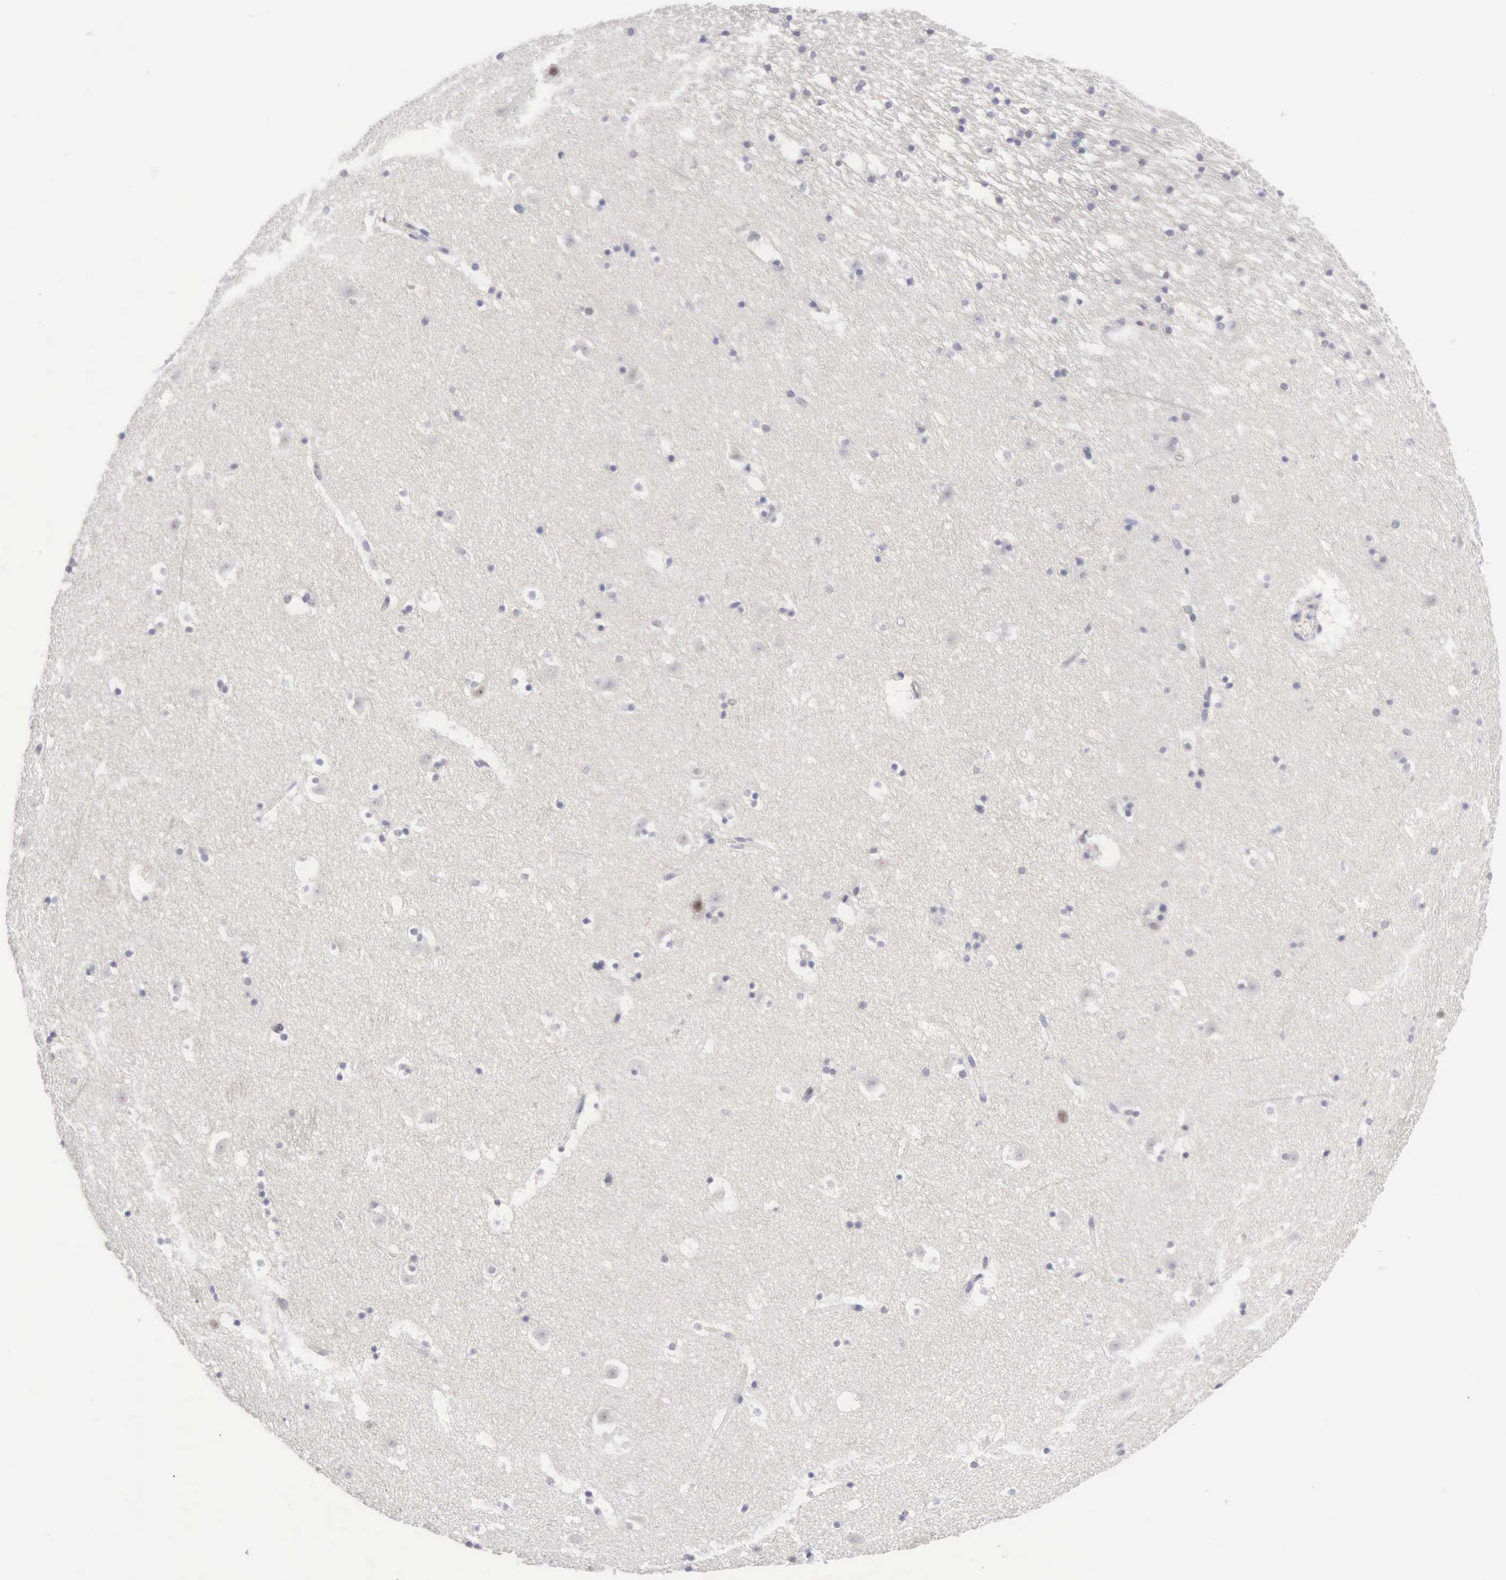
{"staining": {"intensity": "negative", "quantity": "none", "location": "none"}, "tissue": "caudate", "cell_type": "Glial cells", "image_type": "normal", "snomed": [{"axis": "morphology", "description": "Normal tissue, NOS"}, {"axis": "topography", "description": "Lateral ventricle wall"}], "caption": "IHC of benign human caudate demonstrates no expression in glial cells. (Immunohistochemistry, brightfield microscopy, high magnification).", "gene": "MNAT1", "patient": {"sex": "male", "age": 45}}